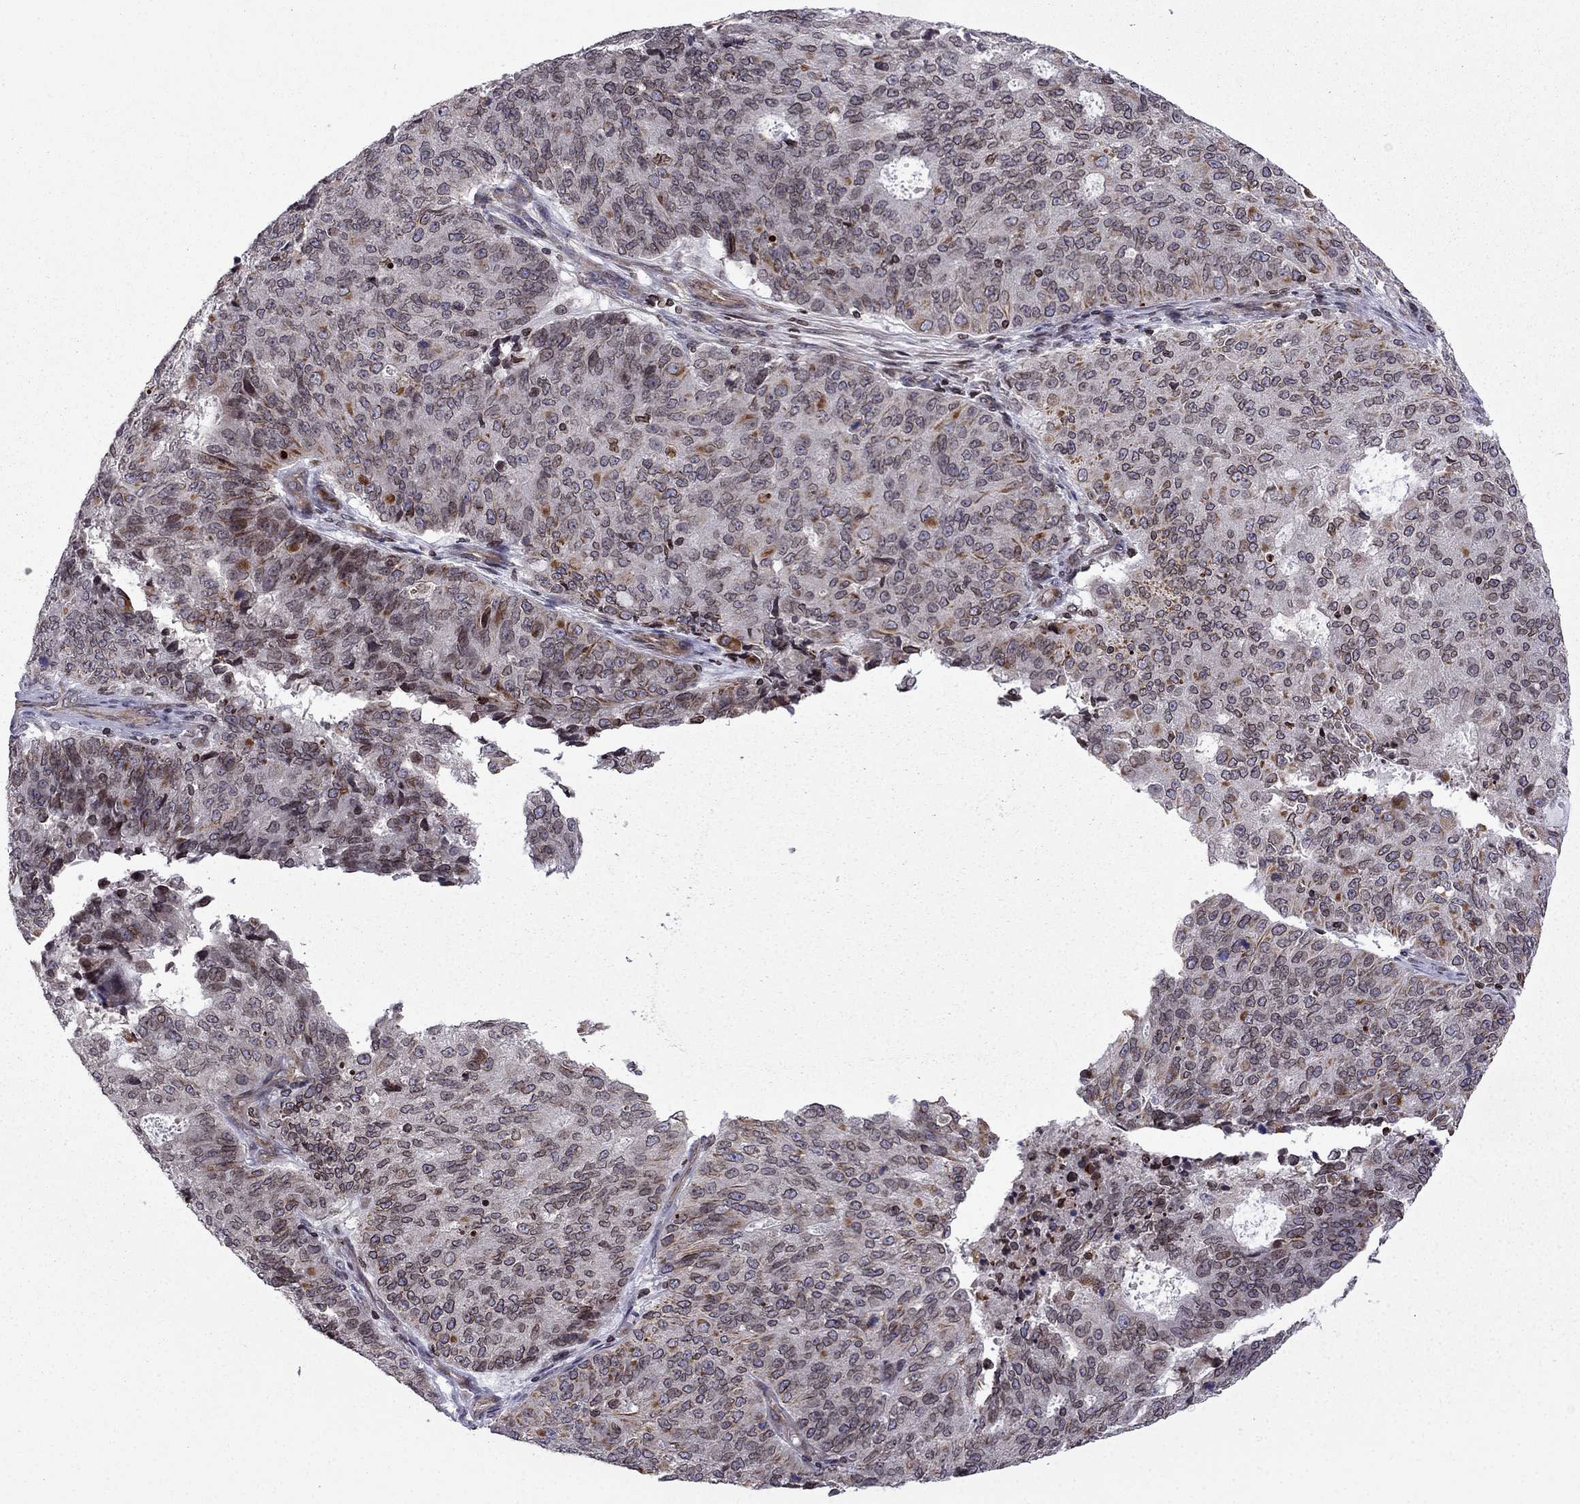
{"staining": {"intensity": "negative", "quantity": "none", "location": "none"}, "tissue": "endometrial cancer", "cell_type": "Tumor cells", "image_type": "cancer", "snomed": [{"axis": "morphology", "description": "Adenocarcinoma, NOS"}, {"axis": "topography", "description": "Endometrium"}], "caption": "Immunohistochemistry (IHC) image of endometrial cancer stained for a protein (brown), which exhibits no positivity in tumor cells. The staining is performed using DAB (3,3'-diaminobenzidine) brown chromogen with nuclei counter-stained in using hematoxylin.", "gene": "CDC42BPA", "patient": {"sex": "female", "age": 82}}